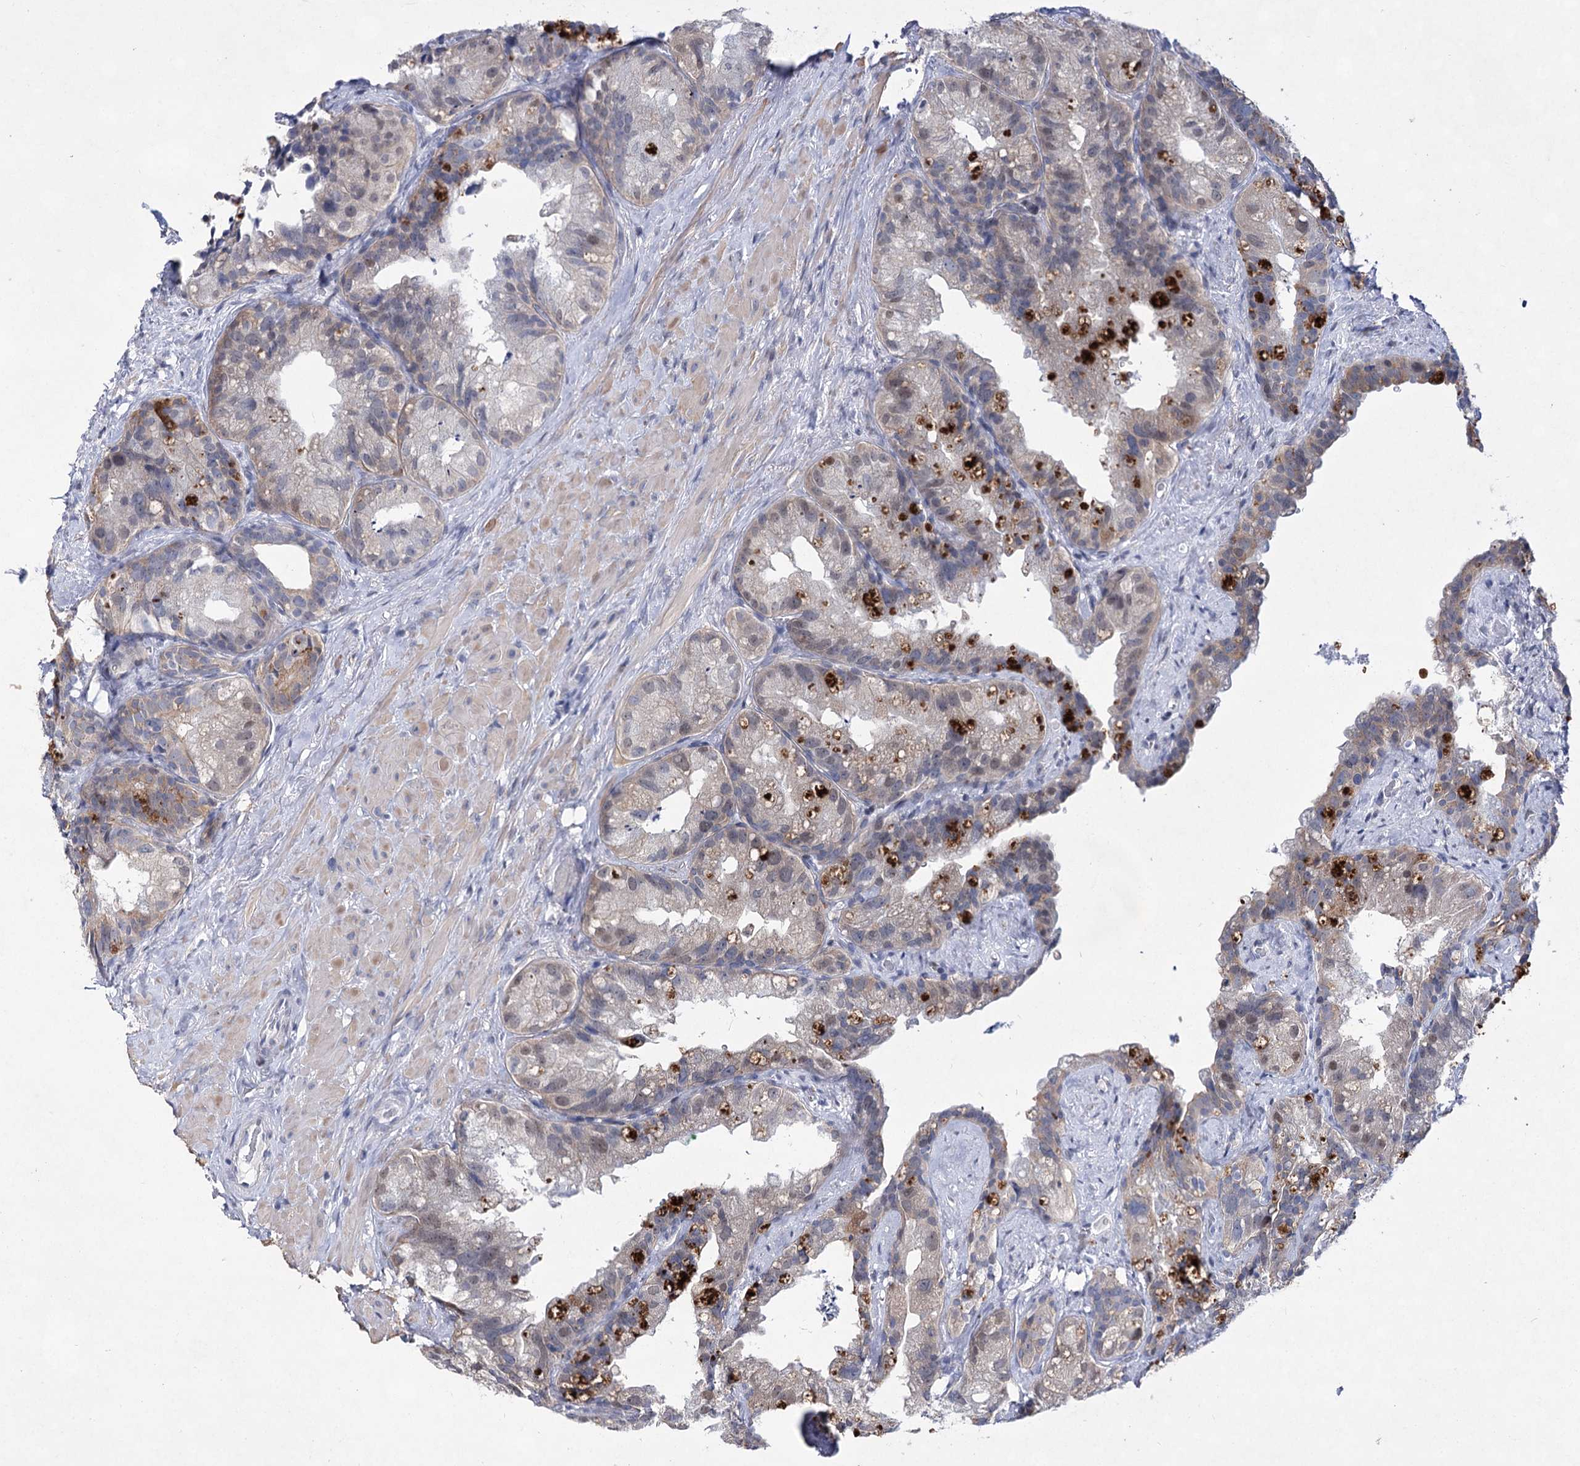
{"staining": {"intensity": "weak", "quantity": "25%-75%", "location": "nuclear"}, "tissue": "prostate cancer", "cell_type": "Tumor cells", "image_type": "cancer", "snomed": [{"axis": "morphology", "description": "Normal tissue, NOS"}, {"axis": "morphology", "description": "Adenocarcinoma, Low grade"}, {"axis": "topography", "description": "Prostate"}], "caption": "A histopathology image showing weak nuclear positivity in approximately 25%-75% of tumor cells in prostate cancer (low-grade adenocarcinoma), as visualized by brown immunohistochemical staining.", "gene": "UGDH", "patient": {"sex": "male", "age": 72}}